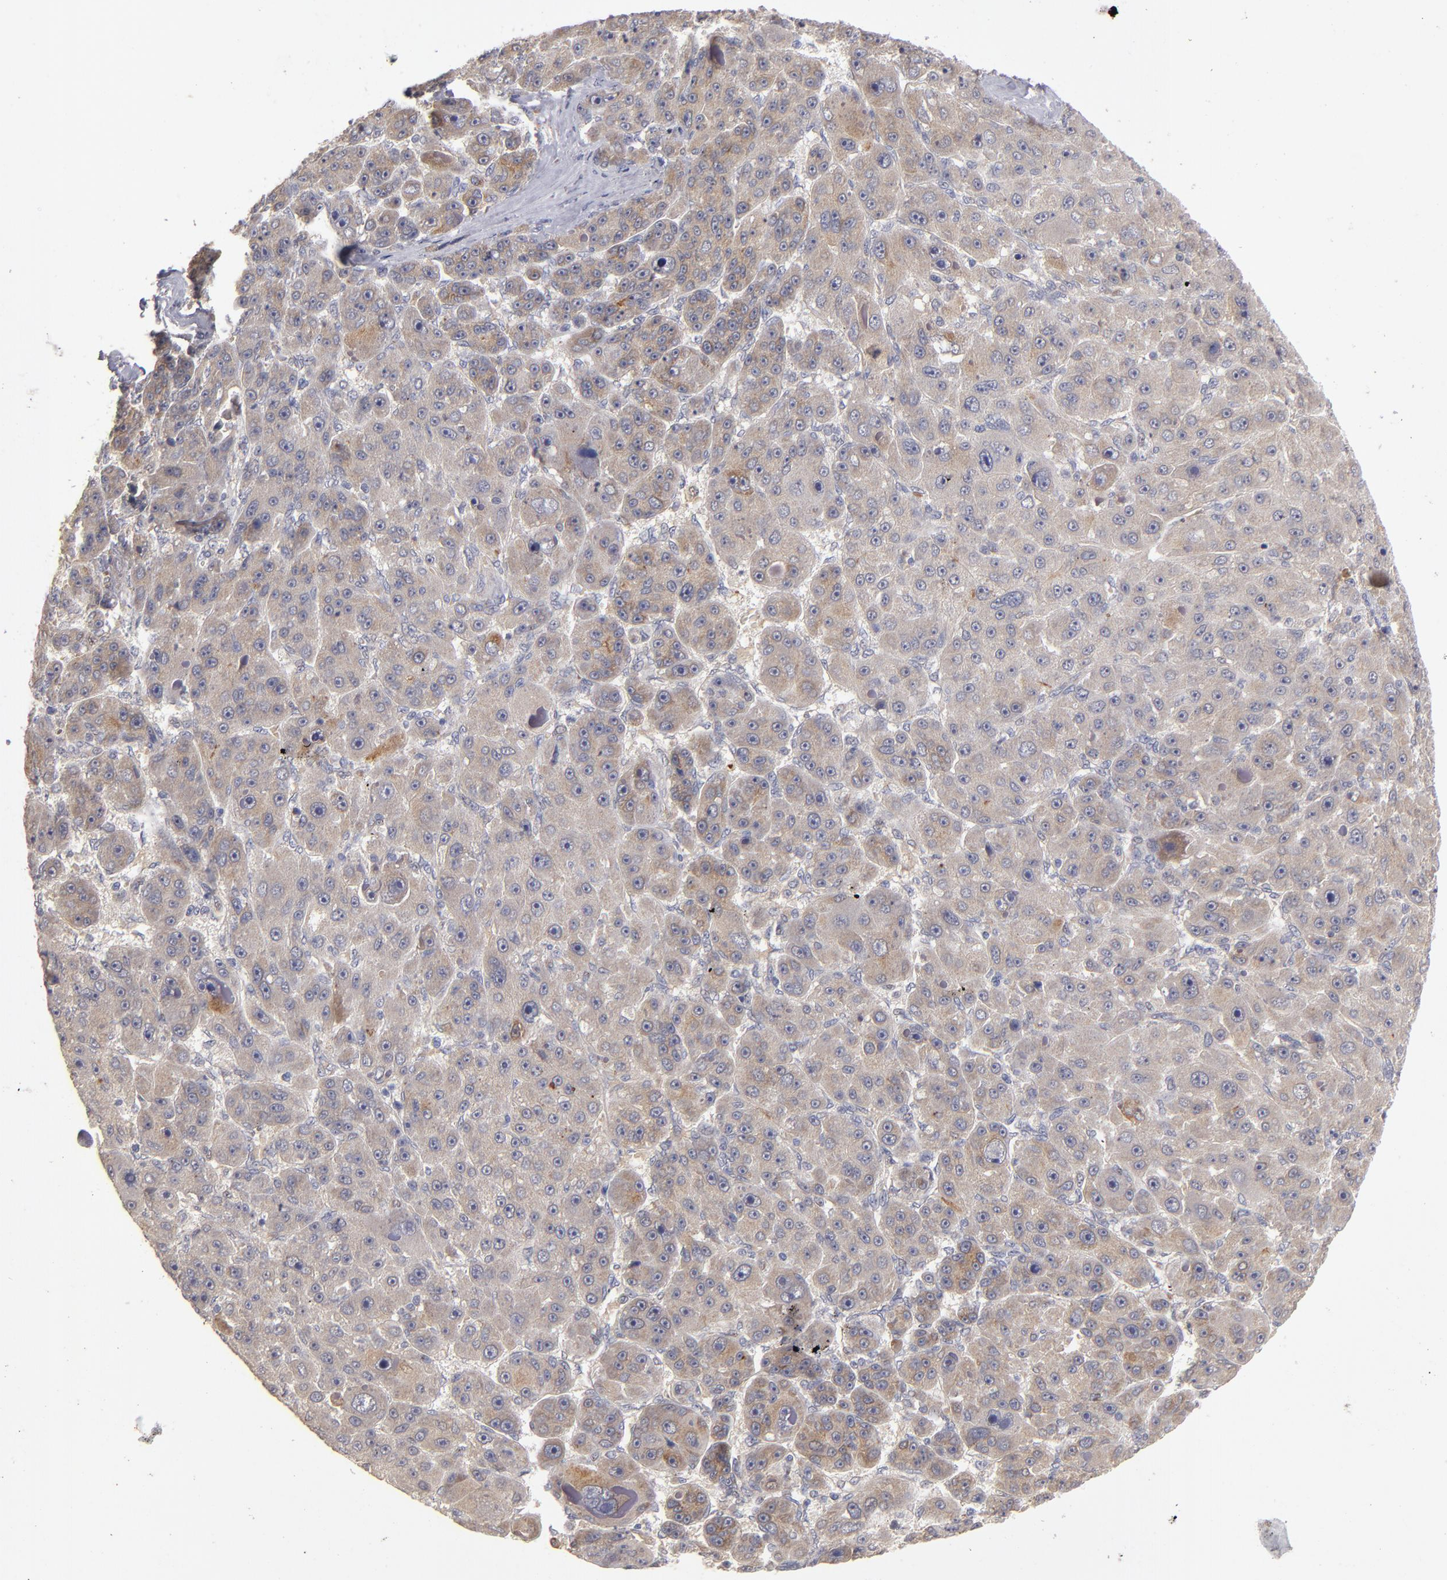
{"staining": {"intensity": "weak", "quantity": ">75%", "location": "cytoplasmic/membranous"}, "tissue": "liver cancer", "cell_type": "Tumor cells", "image_type": "cancer", "snomed": [{"axis": "morphology", "description": "Carcinoma, Hepatocellular, NOS"}, {"axis": "topography", "description": "Liver"}], "caption": "Protein staining of liver hepatocellular carcinoma tissue displays weak cytoplasmic/membranous staining in about >75% of tumor cells.", "gene": "EXD2", "patient": {"sex": "male", "age": 76}}